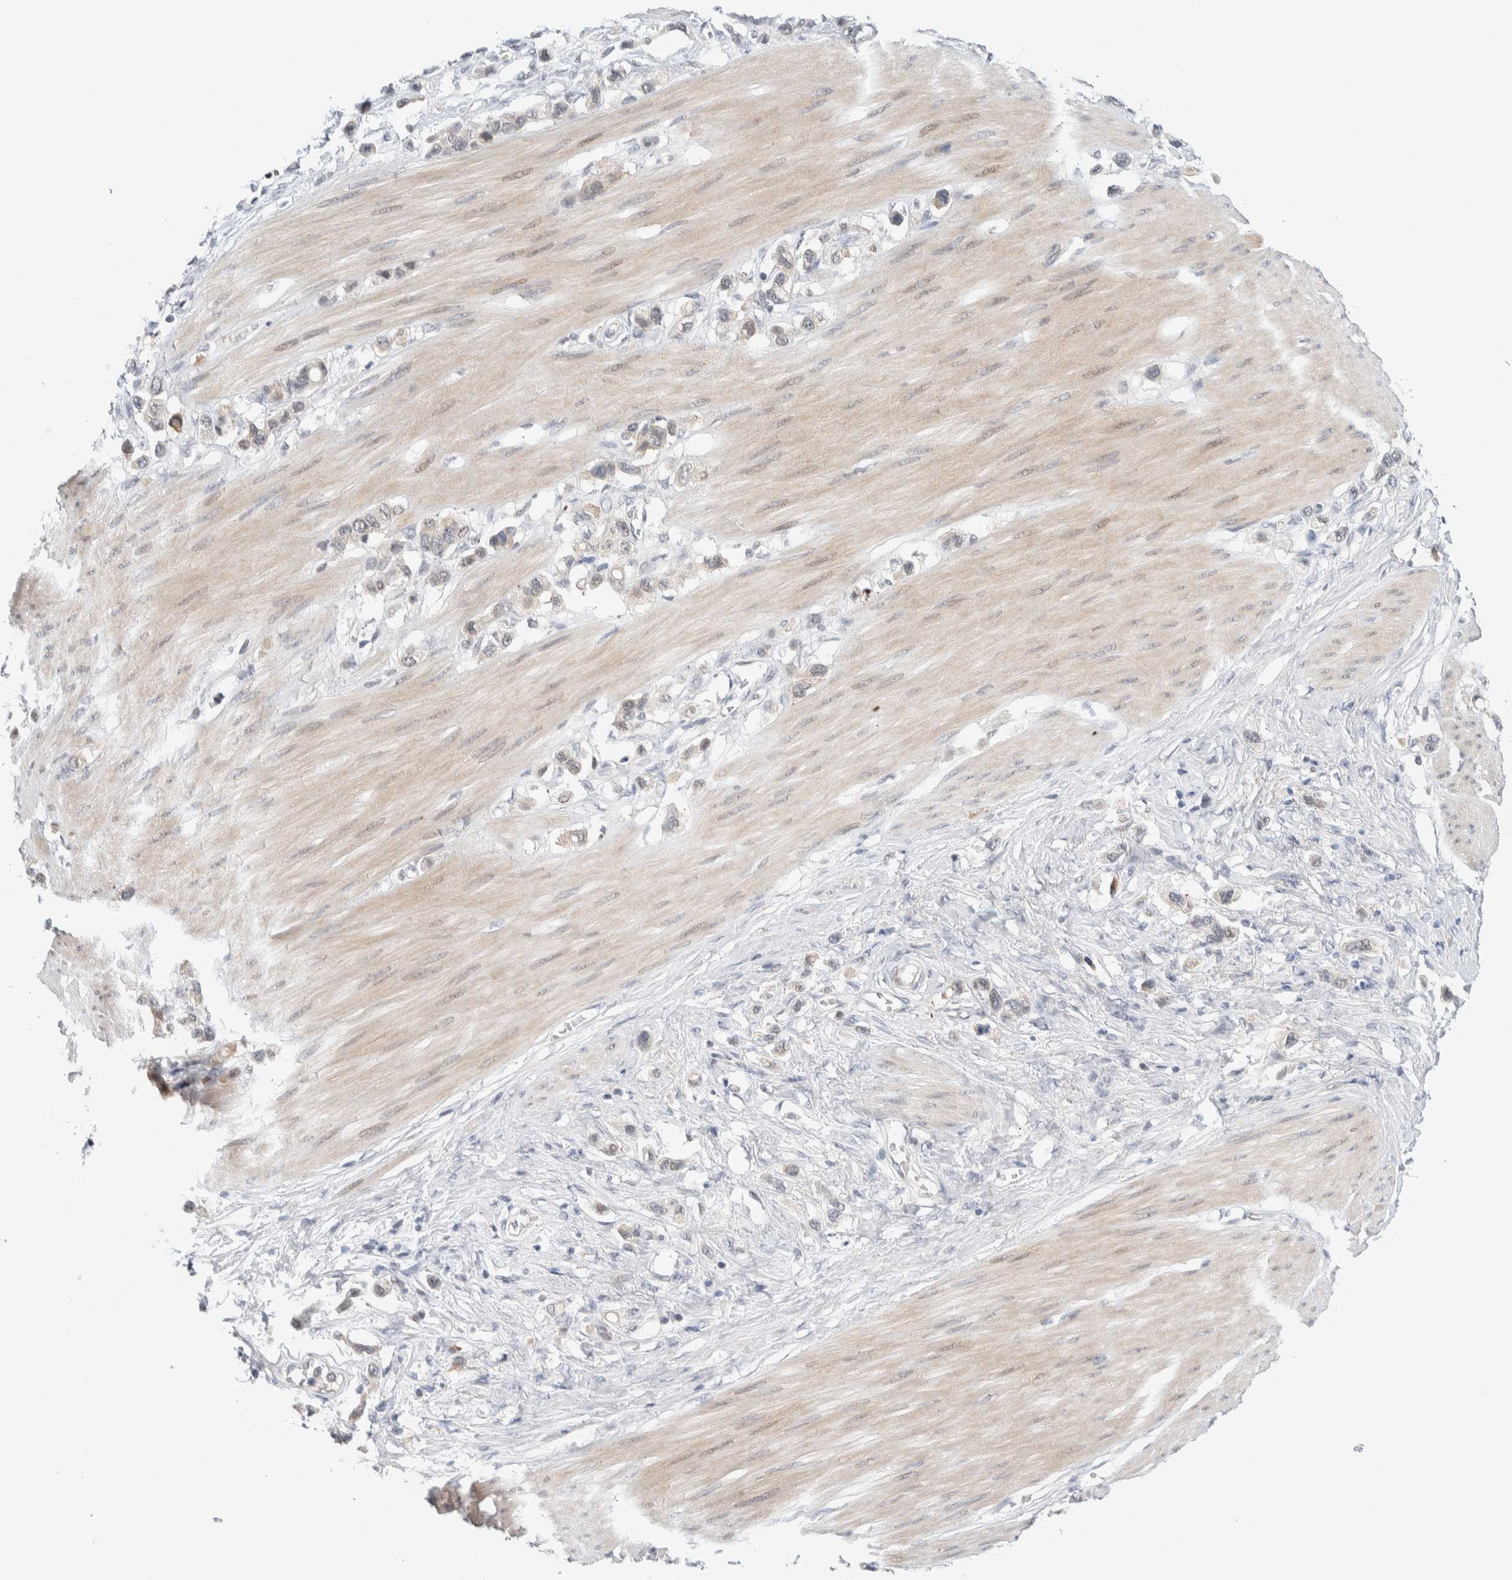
{"staining": {"intensity": "negative", "quantity": "none", "location": "none"}, "tissue": "stomach cancer", "cell_type": "Tumor cells", "image_type": "cancer", "snomed": [{"axis": "morphology", "description": "Adenocarcinoma, NOS"}, {"axis": "topography", "description": "Stomach"}], "caption": "Tumor cells are negative for brown protein staining in stomach cancer (adenocarcinoma).", "gene": "NCR3LG1", "patient": {"sex": "female", "age": 65}}